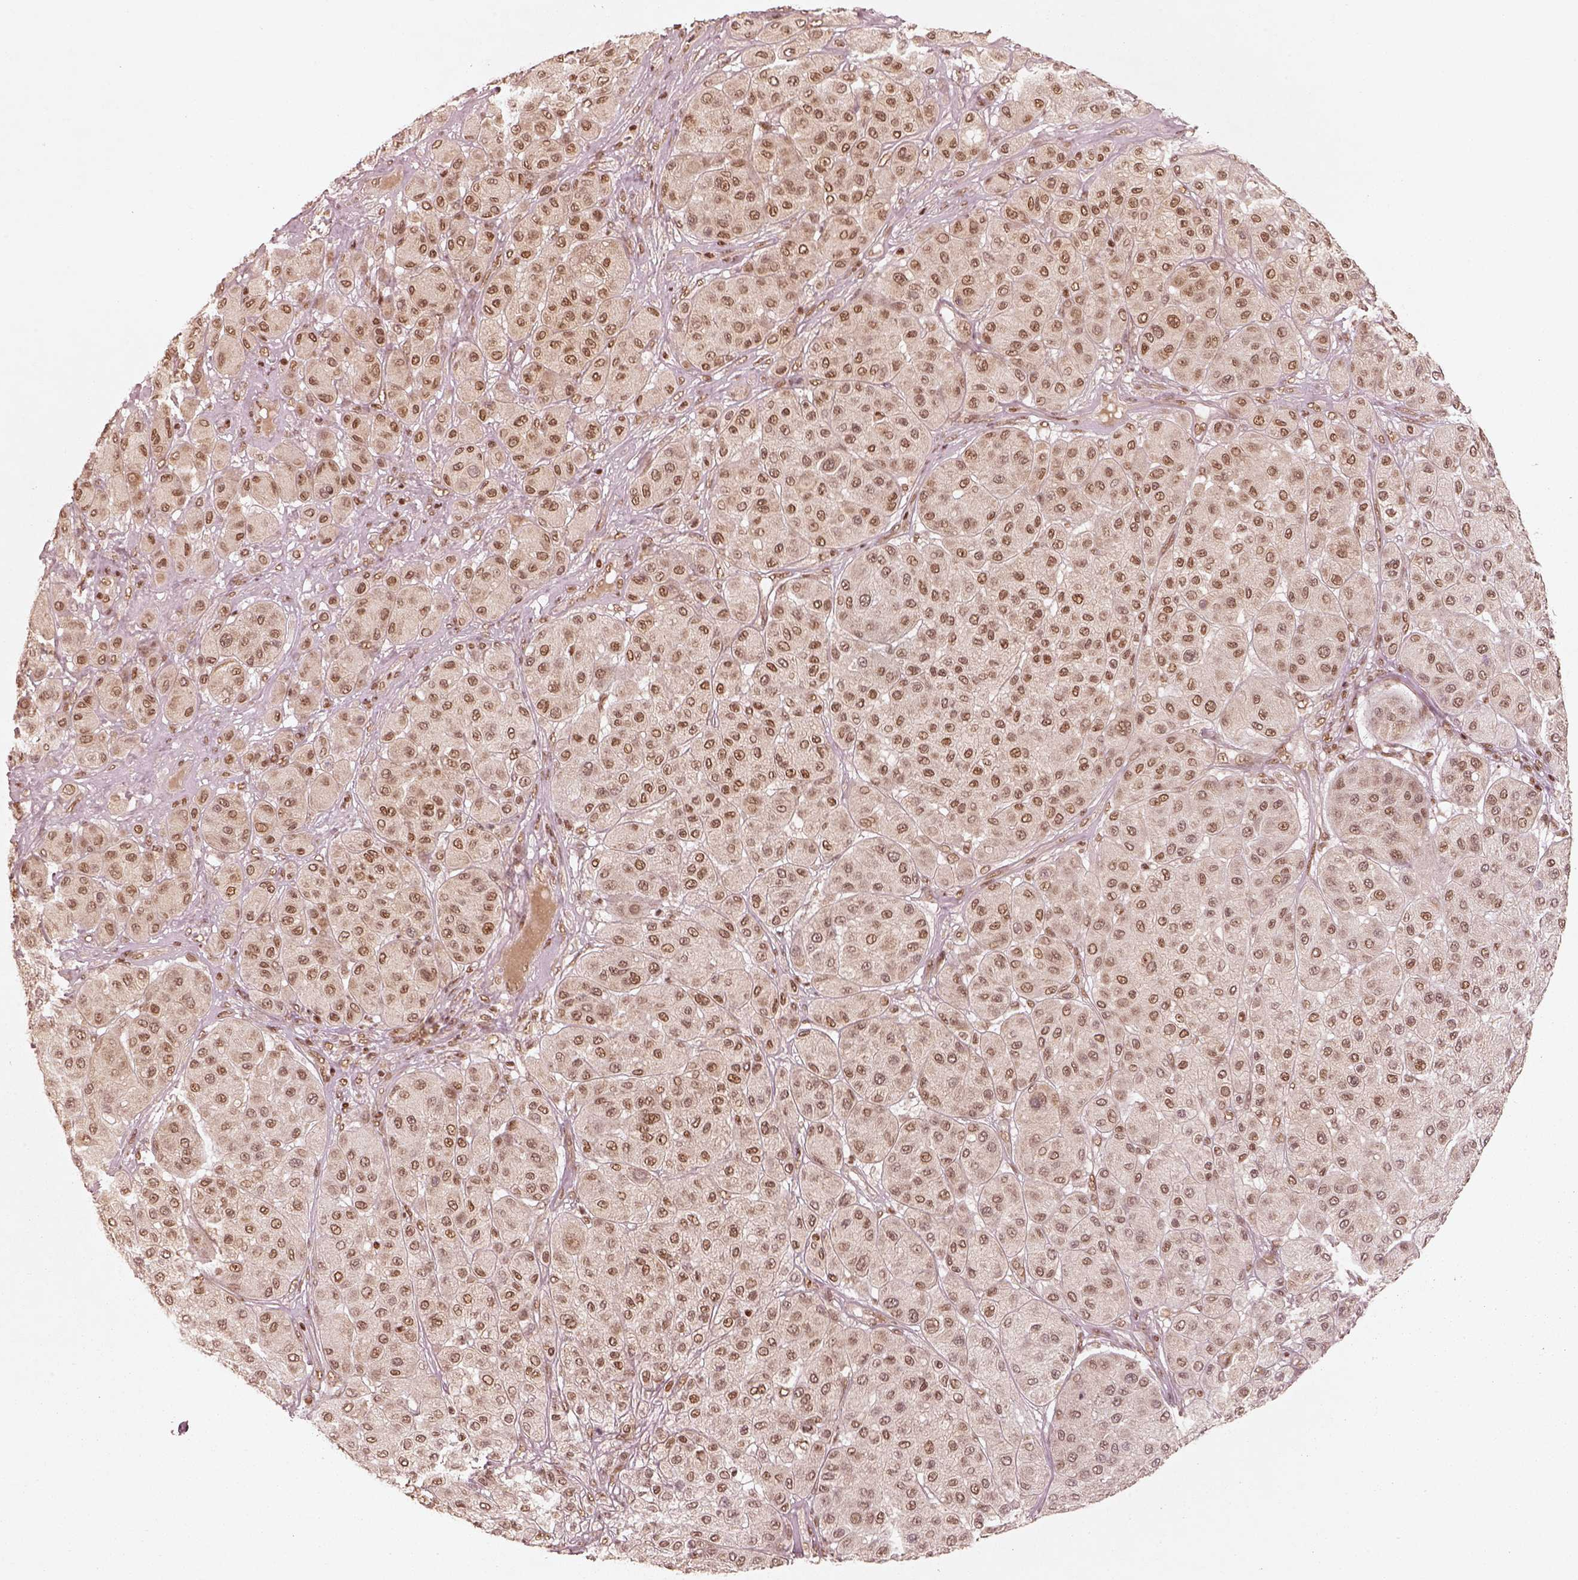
{"staining": {"intensity": "moderate", "quantity": ">75%", "location": "nuclear"}, "tissue": "melanoma", "cell_type": "Tumor cells", "image_type": "cancer", "snomed": [{"axis": "morphology", "description": "Malignant melanoma, Metastatic site"}, {"axis": "topography", "description": "Smooth muscle"}], "caption": "A high-resolution histopathology image shows immunohistochemistry (IHC) staining of melanoma, which shows moderate nuclear expression in about >75% of tumor cells. (Stains: DAB (3,3'-diaminobenzidine) in brown, nuclei in blue, Microscopy: brightfield microscopy at high magnification).", "gene": "GMEB2", "patient": {"sex": "male", "age": 41}}